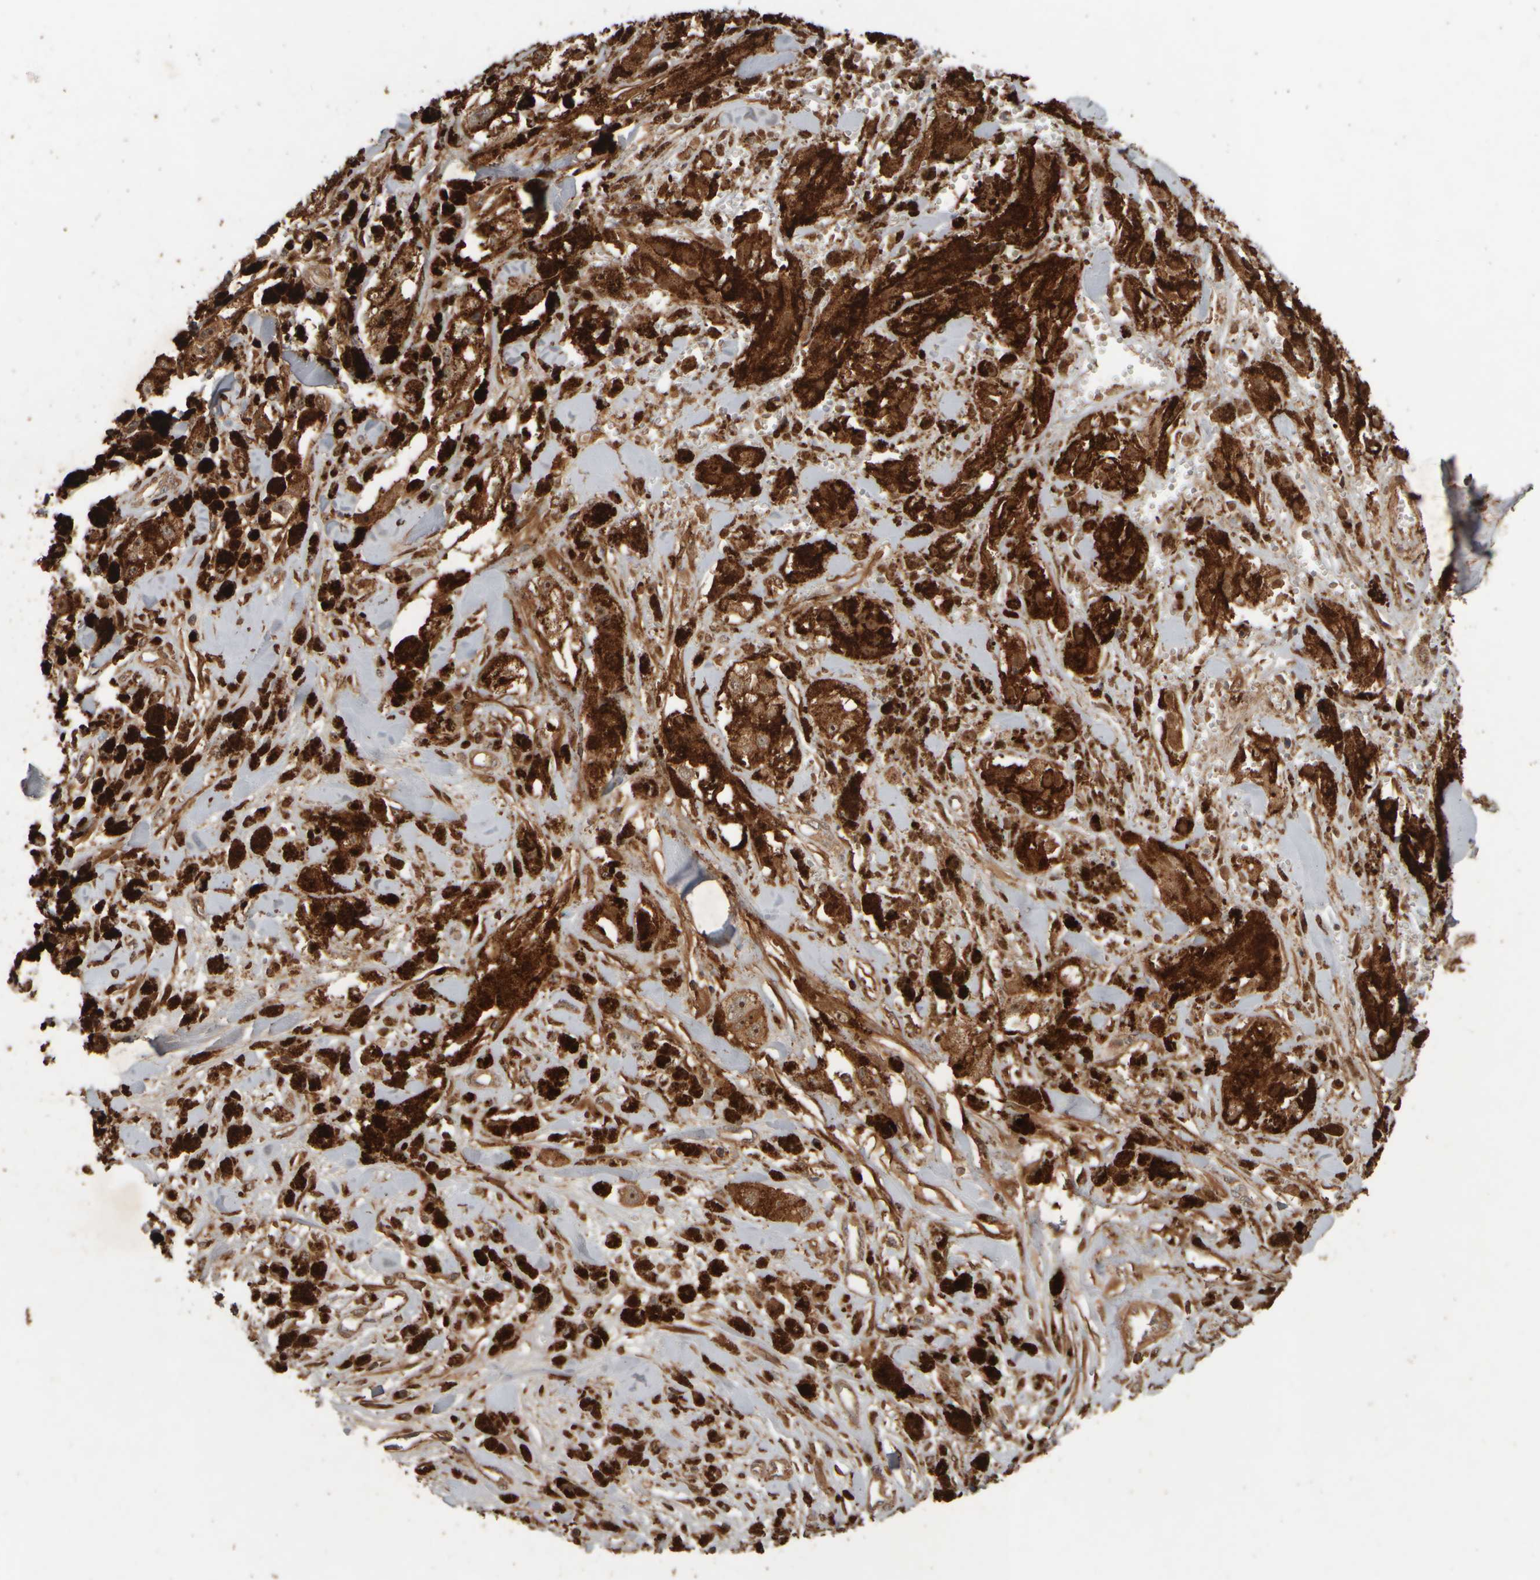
{"staining": {"intensity": "moderate", "quantity": ">75%", "location": "cytoplasmic/membranous,nuclear"}, "tissue": "melanoma", "cell_type": "Tumor cells", "image_type": "cancer", "snomed": [{"axis": "morphology", "description": "Malignant melanoma, NOS"}, {"axis": "topography", "description": "Skin"}], "caption": "Approximately >75% of tumor cells in malignant melanoma show moderate cytoplasmic/membranous and nuclear protein positivity as visualized by brown immunohistochemical staining.", "gene": "SPHK1", "patient": {"sex": "male", "age": 88}}